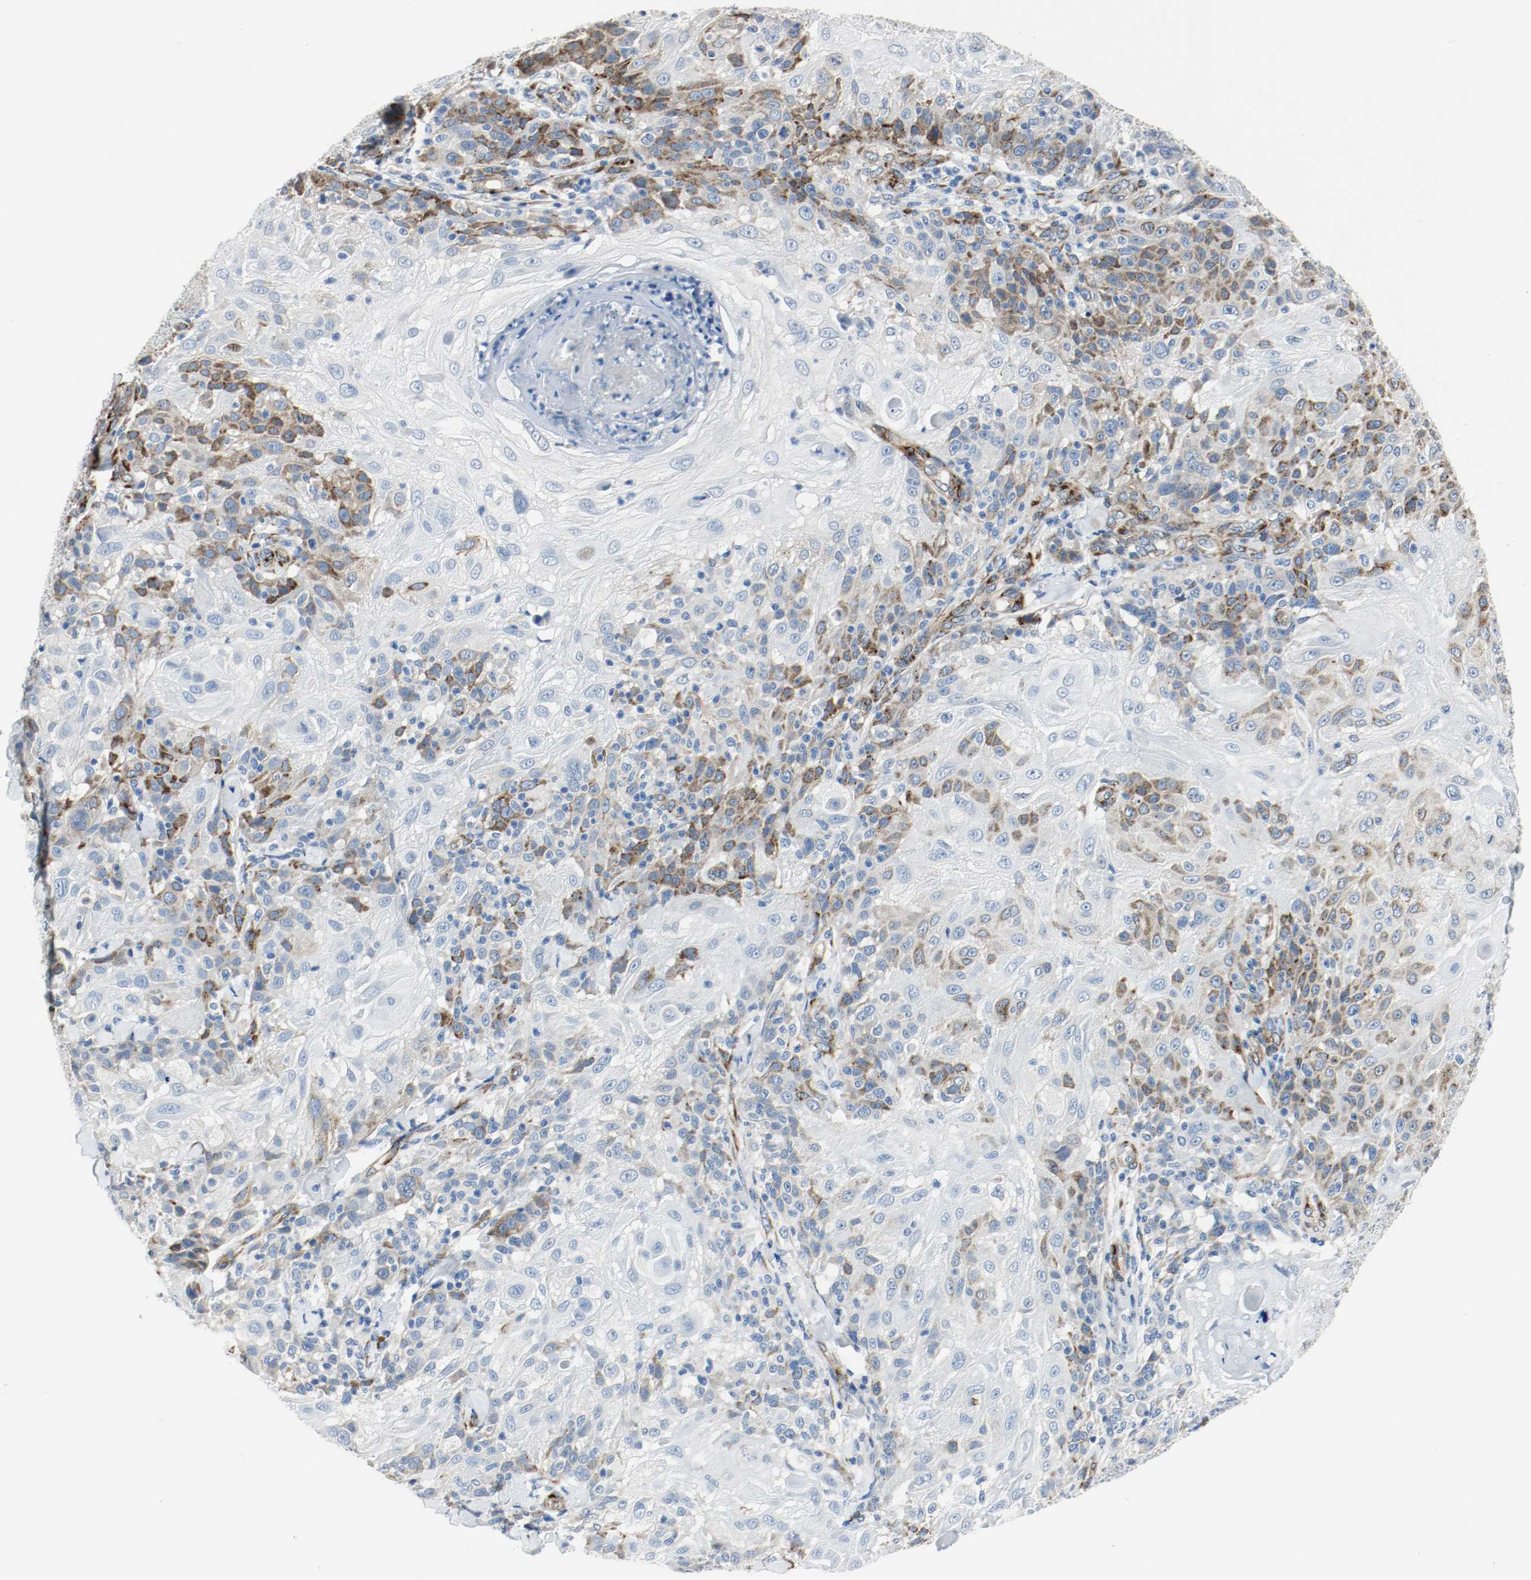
{"staining": {"intensity": "strong", "quantity": "<25%", "location": "cytoplasmic/membranous"}, "tissue": "skin cancer", "cell_type": "Tumor cells", "image_type": "cancer", "snomed": [{"axis": "morphology", "description": "Normal tissue, NOS"}, {"axis": "morphology", "description": "Squamous cell carcinoma, NOS"}, {"axis": "topography", "description": "Skin"}], "caption": "Immunohistochemistry of human skin squamous cell carcinoma shows medium levels of strong cytoplasmic/membranous positivity in approximately <25% of tumor cells.", "gene": "LAMB1", "patient": {"sex": "female", "age": 83}}